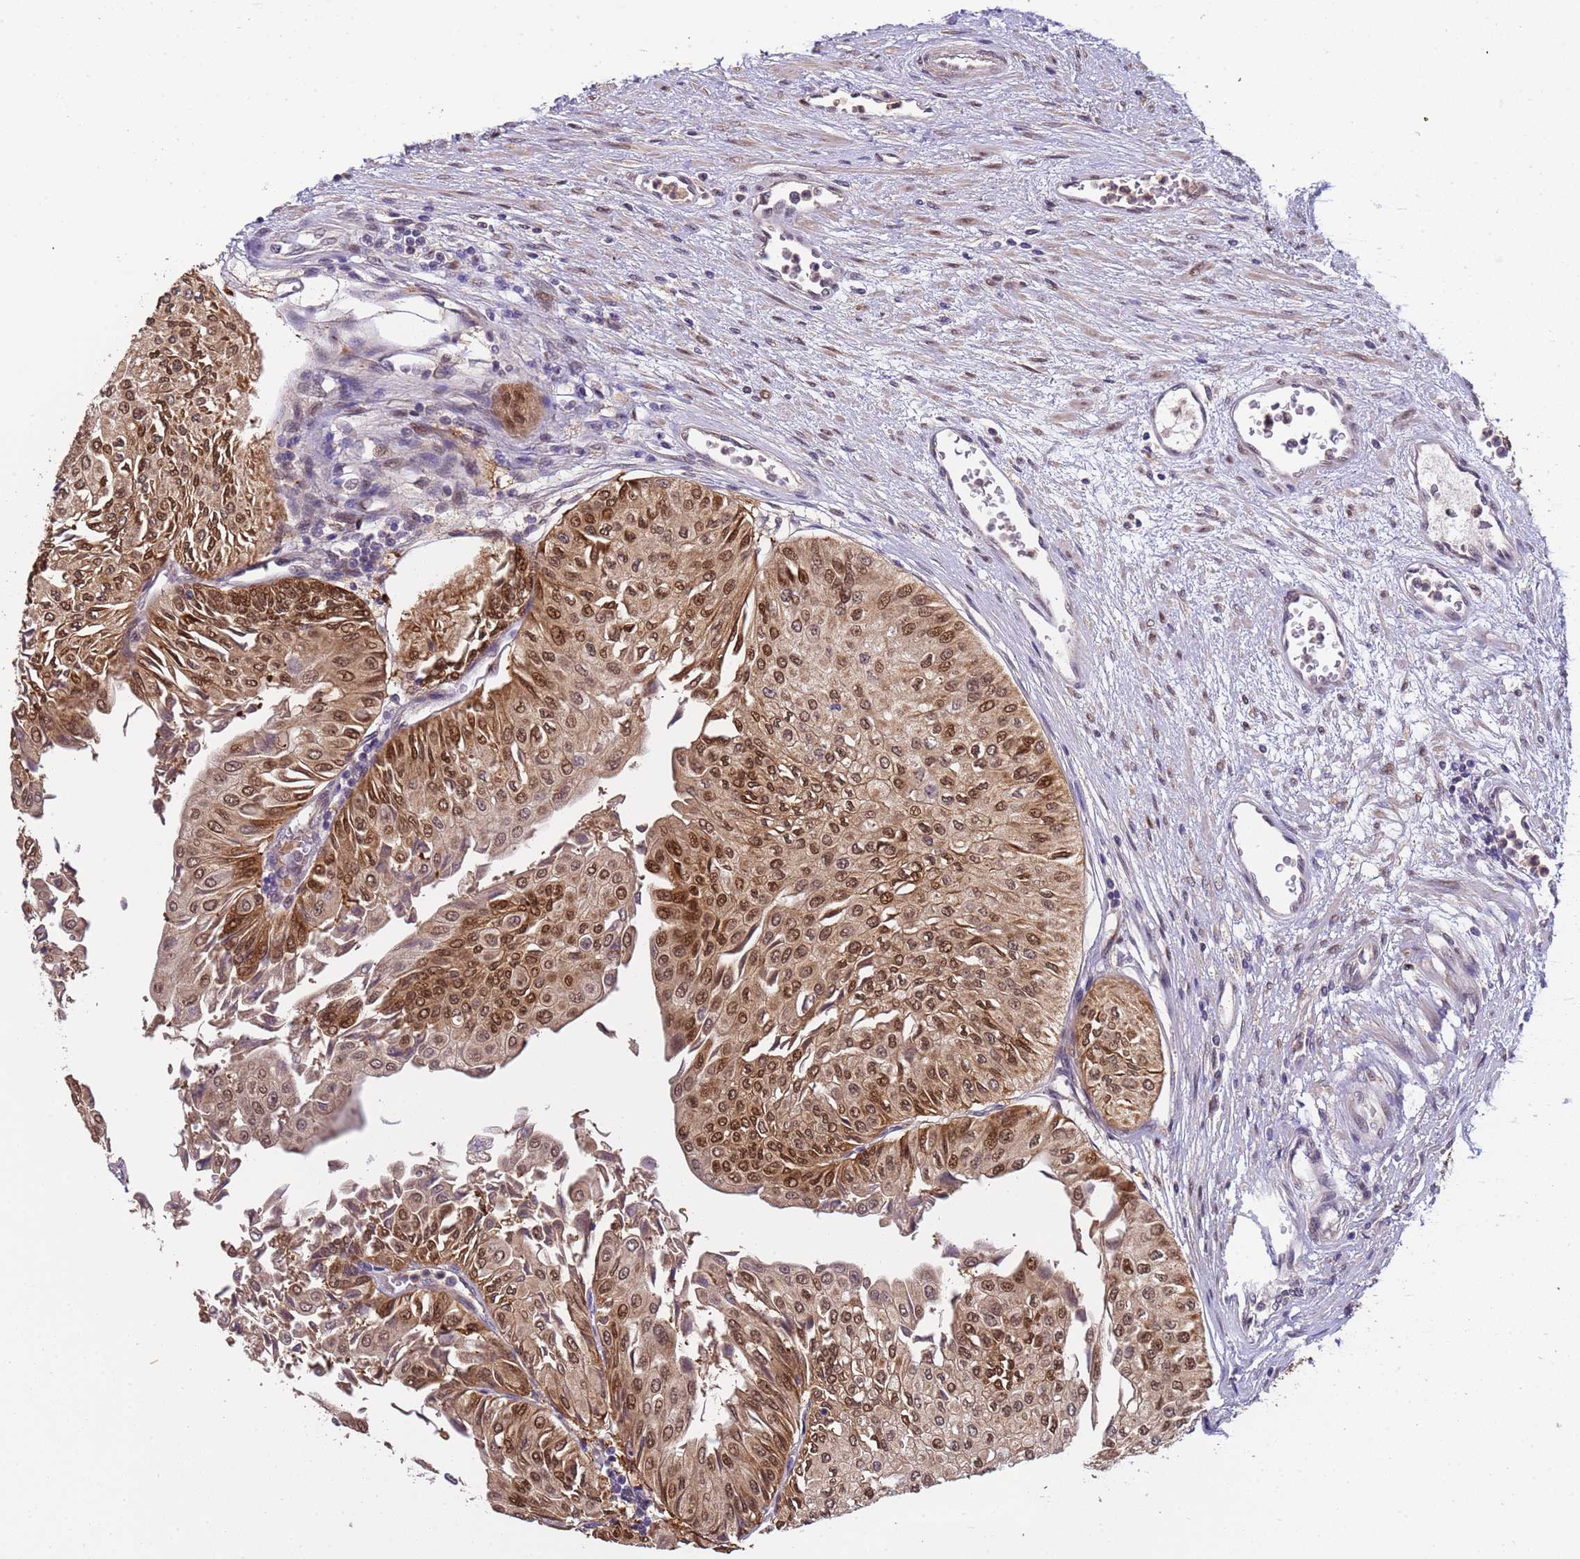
{"staining": {"intensity": "moderate", "quantity": ">75%", "location": "nuclear"}, "tissue": "urothelial cancer", "cell_type": "Tumor cells", "image_type": "cancer", "snomed": [{"axis": "morphology", "description": "Urothelial carcinoma, Low grade"}, {"axis": "topography", "description": "Urinary bladder"}], "caption": "Tumor cells demonstrate moderate nuclear expression in about >75% of cells in urothelial cancer.", "gene": "ZBTB5", "patient": {"sex": "male", "age": 67}}